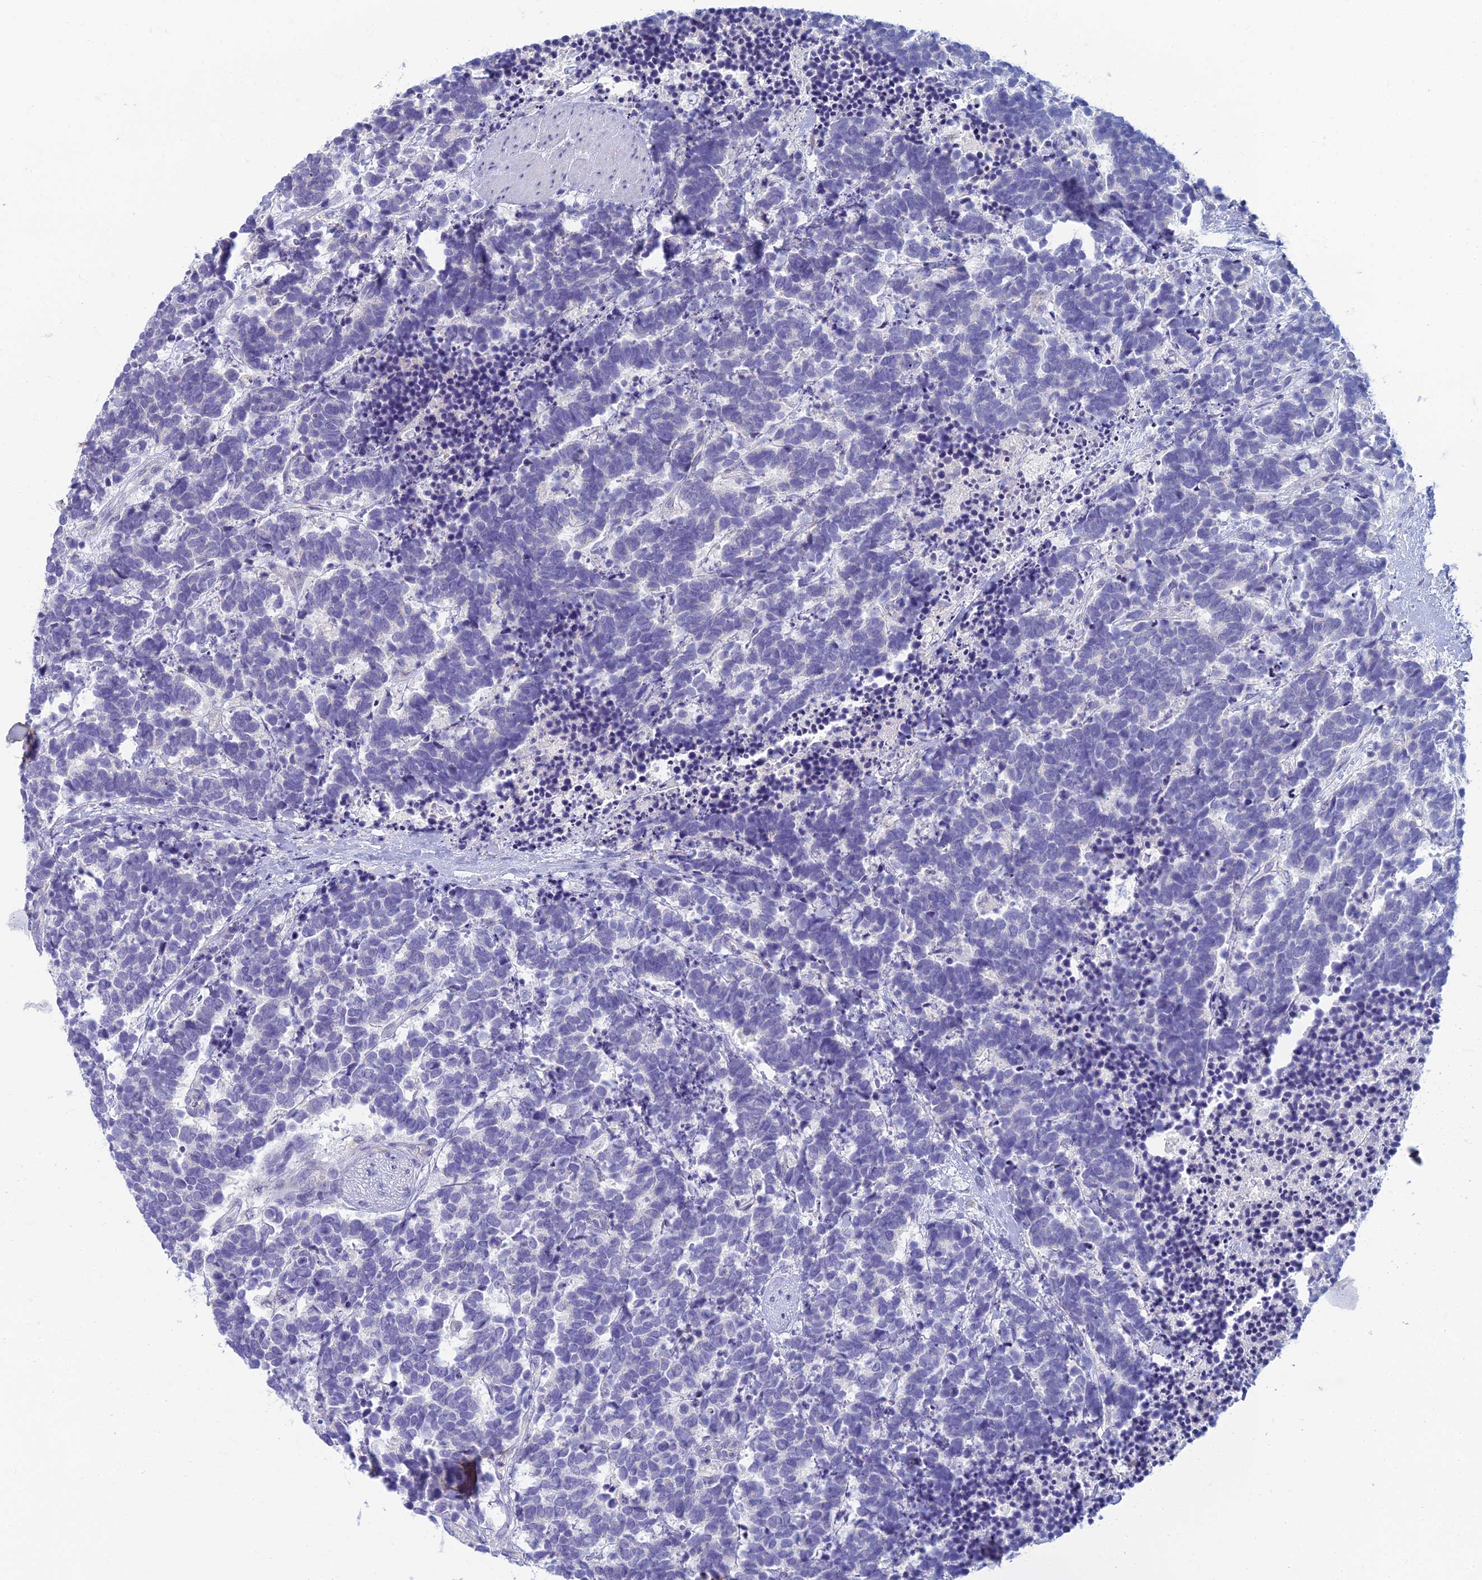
{"staining": {"intensity": "negative", "quantity": "none", "location": "none"}, "tissue": "carcinoid", "cell_type": "Tumor cells", "image_type": "cancer", "snomed": [{"axis": "morphology", "description": "Carcinoma, NOS"}, {"axis": "morphology", "description": "Carcinoid, malignant, NOS"}, {"axis": "topography", "description": "Prostate"}], "caption": "The immunohistochemistry micrograph has no significant staining in tumor cells of carcinoid tissue.", "gene": "SLC25A41", "patient": {"sex": "male", "age": 57}}